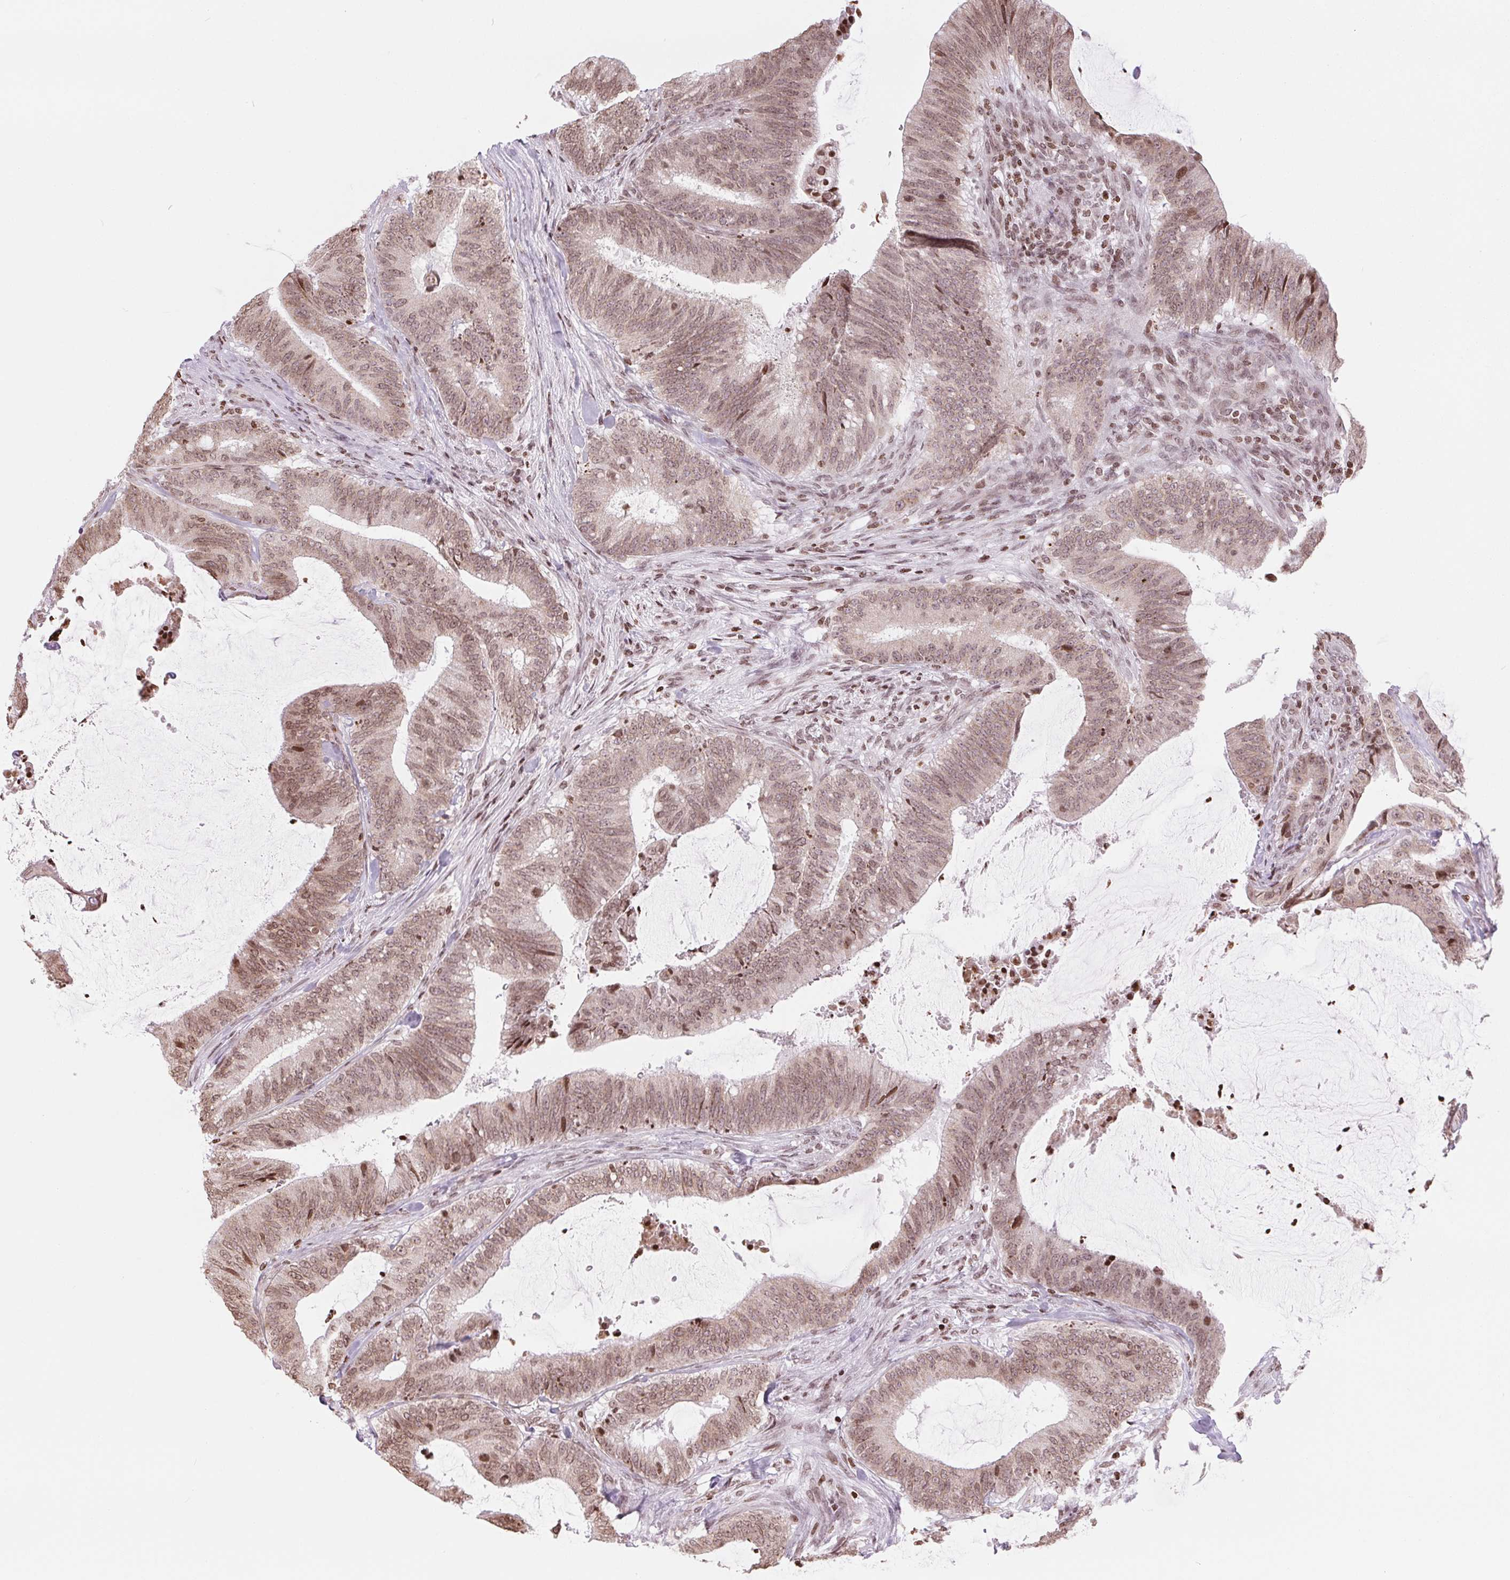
{"staining": {"intensity": "moderate", "quantity": ">75%", "location": "cytoplasmic/membranous,nuclear"}, "tissue": "colorectal cancer", "cell_type": "Tumor cells", "image_type": "cancer", "snomed": [{"axis": "morphology", "description": "Adenocarcinoma, NOS"}, {"axis": "topography", "description": "Colon"}], "caption": "A photomicrograph of colorectal cancer stained for a protein reveals moderate cytoplasmic/membranous and nuclear brown staining in tumor cells.", "gene": "SMIM12", "patient": {"sex": "female", "age": 43}}